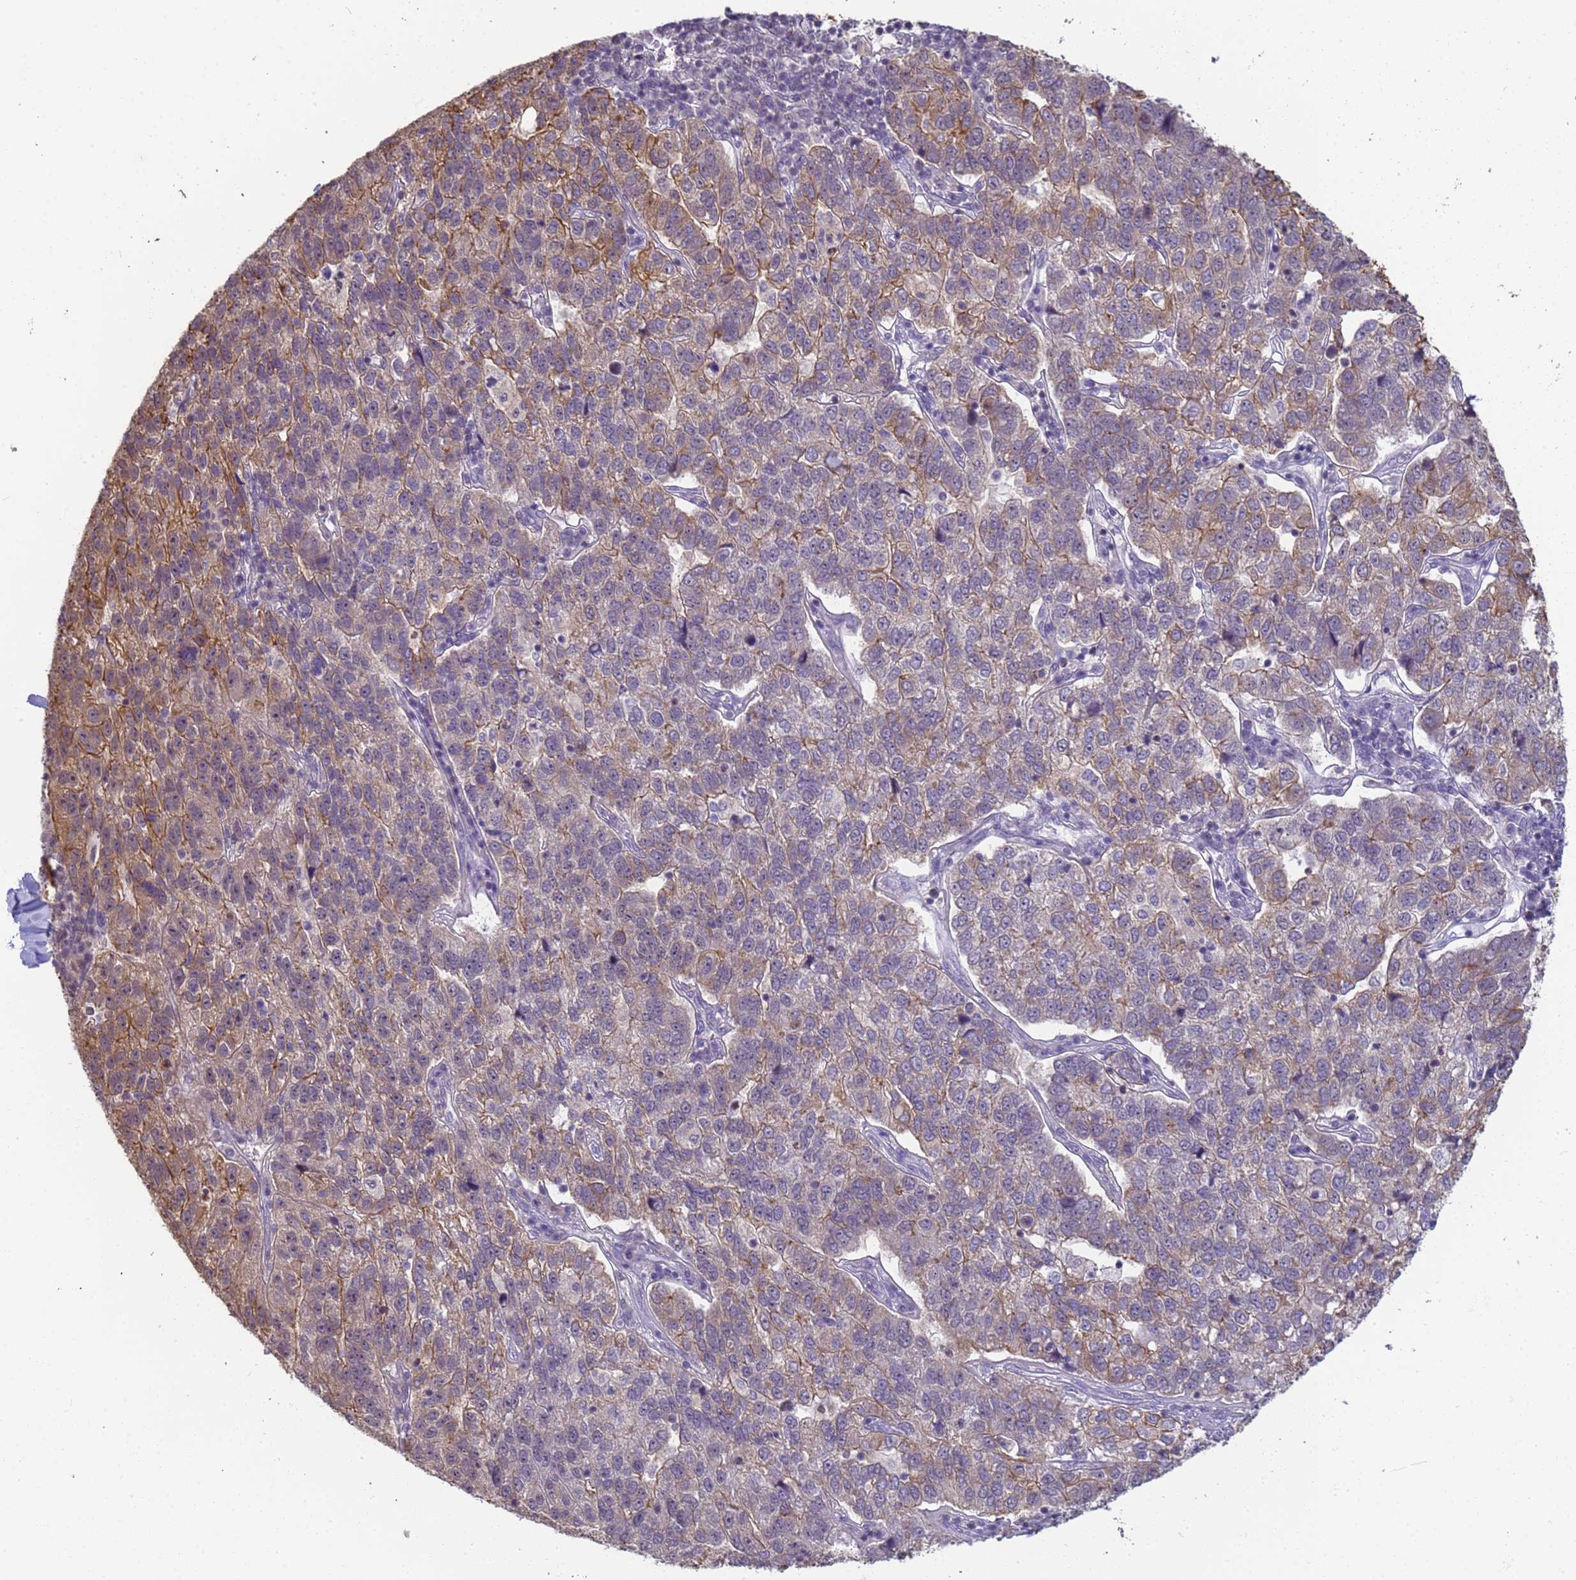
{"staining": {"intensity": "moderate", "quantity": "<25%", "location": "cytoplasmic/membranous"}, "tissue": "pancreatic cancer", "cell_type": "Tumor cells", "image_type": "cancer", "snomed": [{"axis": "morphology", "description": "Adenocarcinoma, NOS"}, {"axis": "topography", "description": "Pancreas"}], "caption": "This micrograph displays pancreatic adenocarcinoma stained with immunohistochemistry to label a protein in brown. The cytoplasmic/membranous of tumor cells show moderate positivity for the protein. Nuclei are counter-stained blue.", "gene": "VWA3A", "patient": {"sex": "female", "age": 61}}